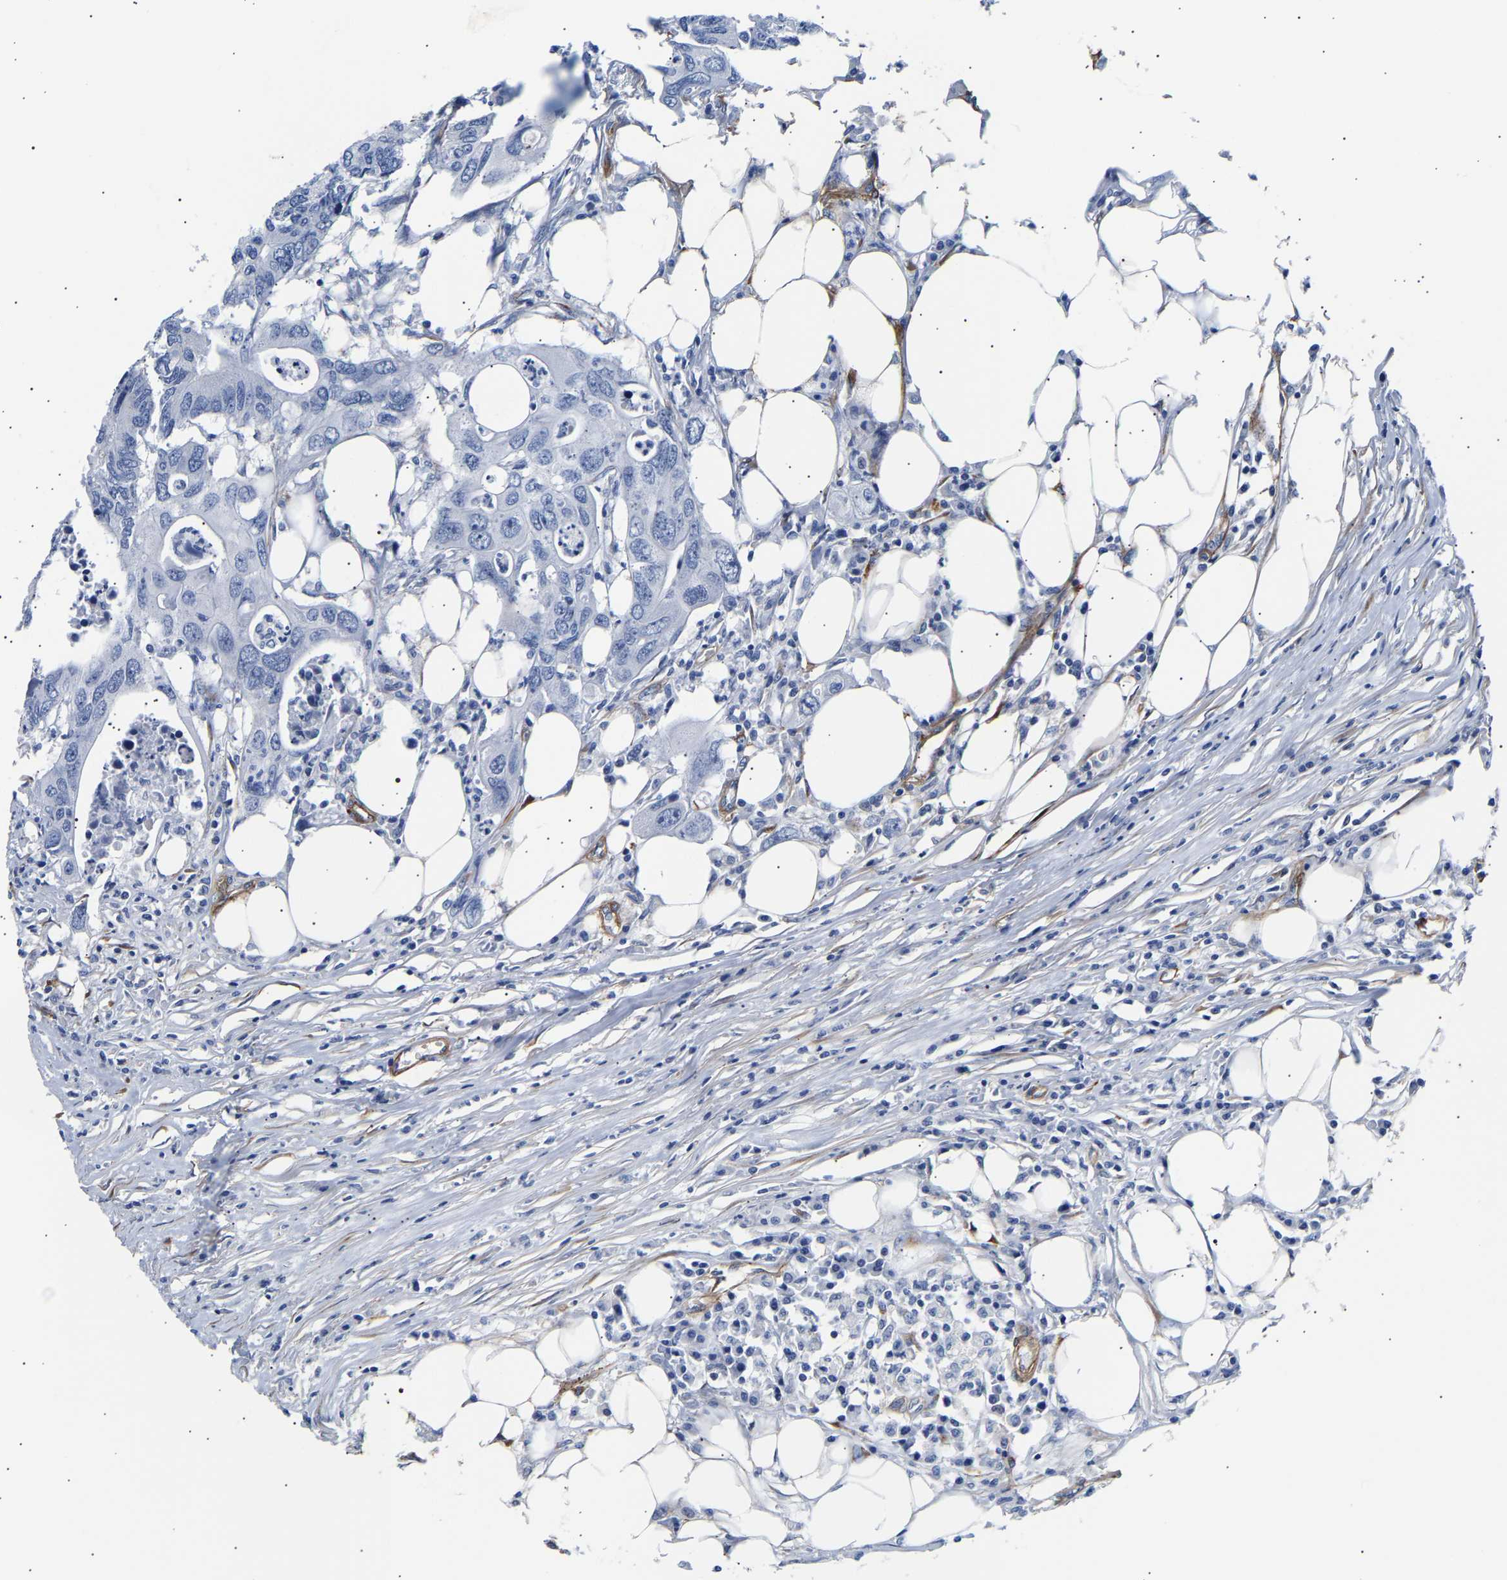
{"staining": {"intensity": "negative", "quantity": "none", "location": "none"}, "tissue": "colorectal cancer", "cell_type": "Tumor cells", "image_type": "cancer", "snomed": [{"axis": "morphology", "description": "Adenocarcinoma, NOS"}, {"axis": "topography", "description": "Colon"}], "caption": "This is a image of immunohistochemistry (IHC) staining of adenocarcinoma (colorectal), which shows no staining in tumor cells.", "gene": "IGFBP7", "patient": {"sex": "male", "age": 71}}